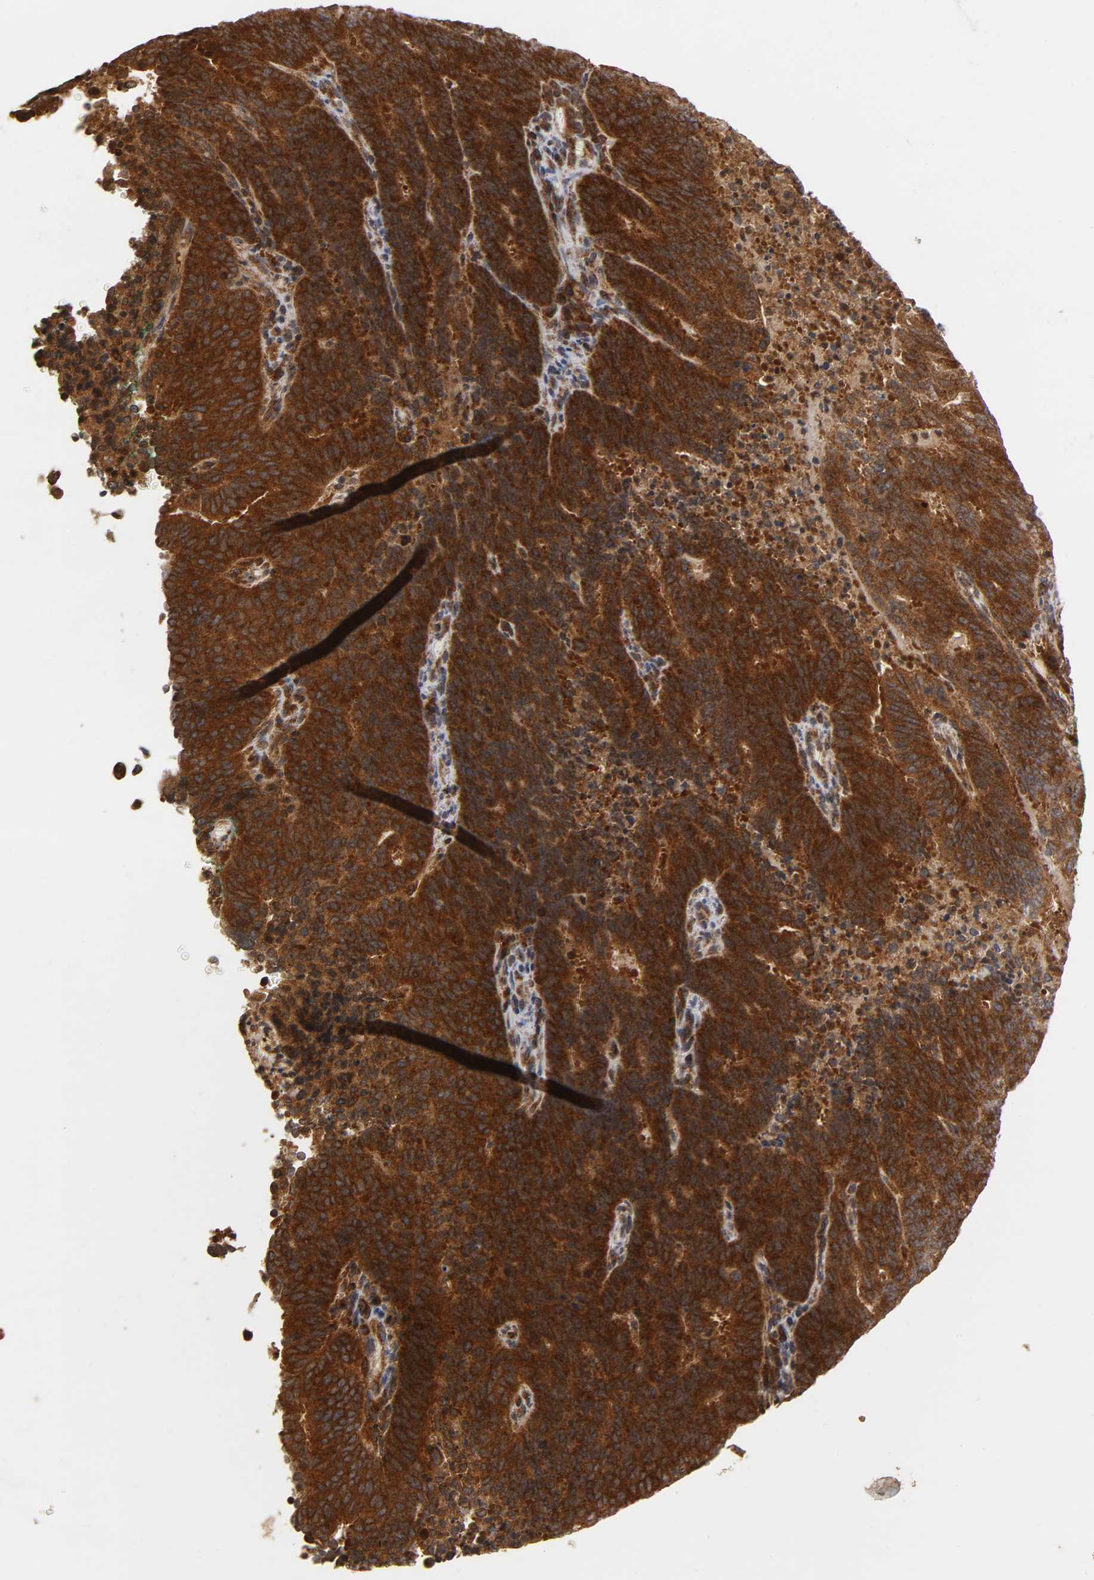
{"staining": {"intensity": "strong", "quantity": ">75%", "location": "cytoplasmic/membranous"}, "tissue": "cervical cancer", "cell_type": "Tumor cells", "image_type": "cancer", "snomed": [{"axis": "morphology", "description": "Adenocarcinoma, NOS"}, {"axis": "topography", "description": "Cervix"}], "caption": "An immunohistochemistry photomicrograph of tumor tissue is shown. Protein staining in brown highlights strong cytoplasmic/membranous positivity in cervical cancer (adenocarcinoma) within tumor cells.", "gene": "IKBKB", "patient": {"sex": "female", "age": 44}}